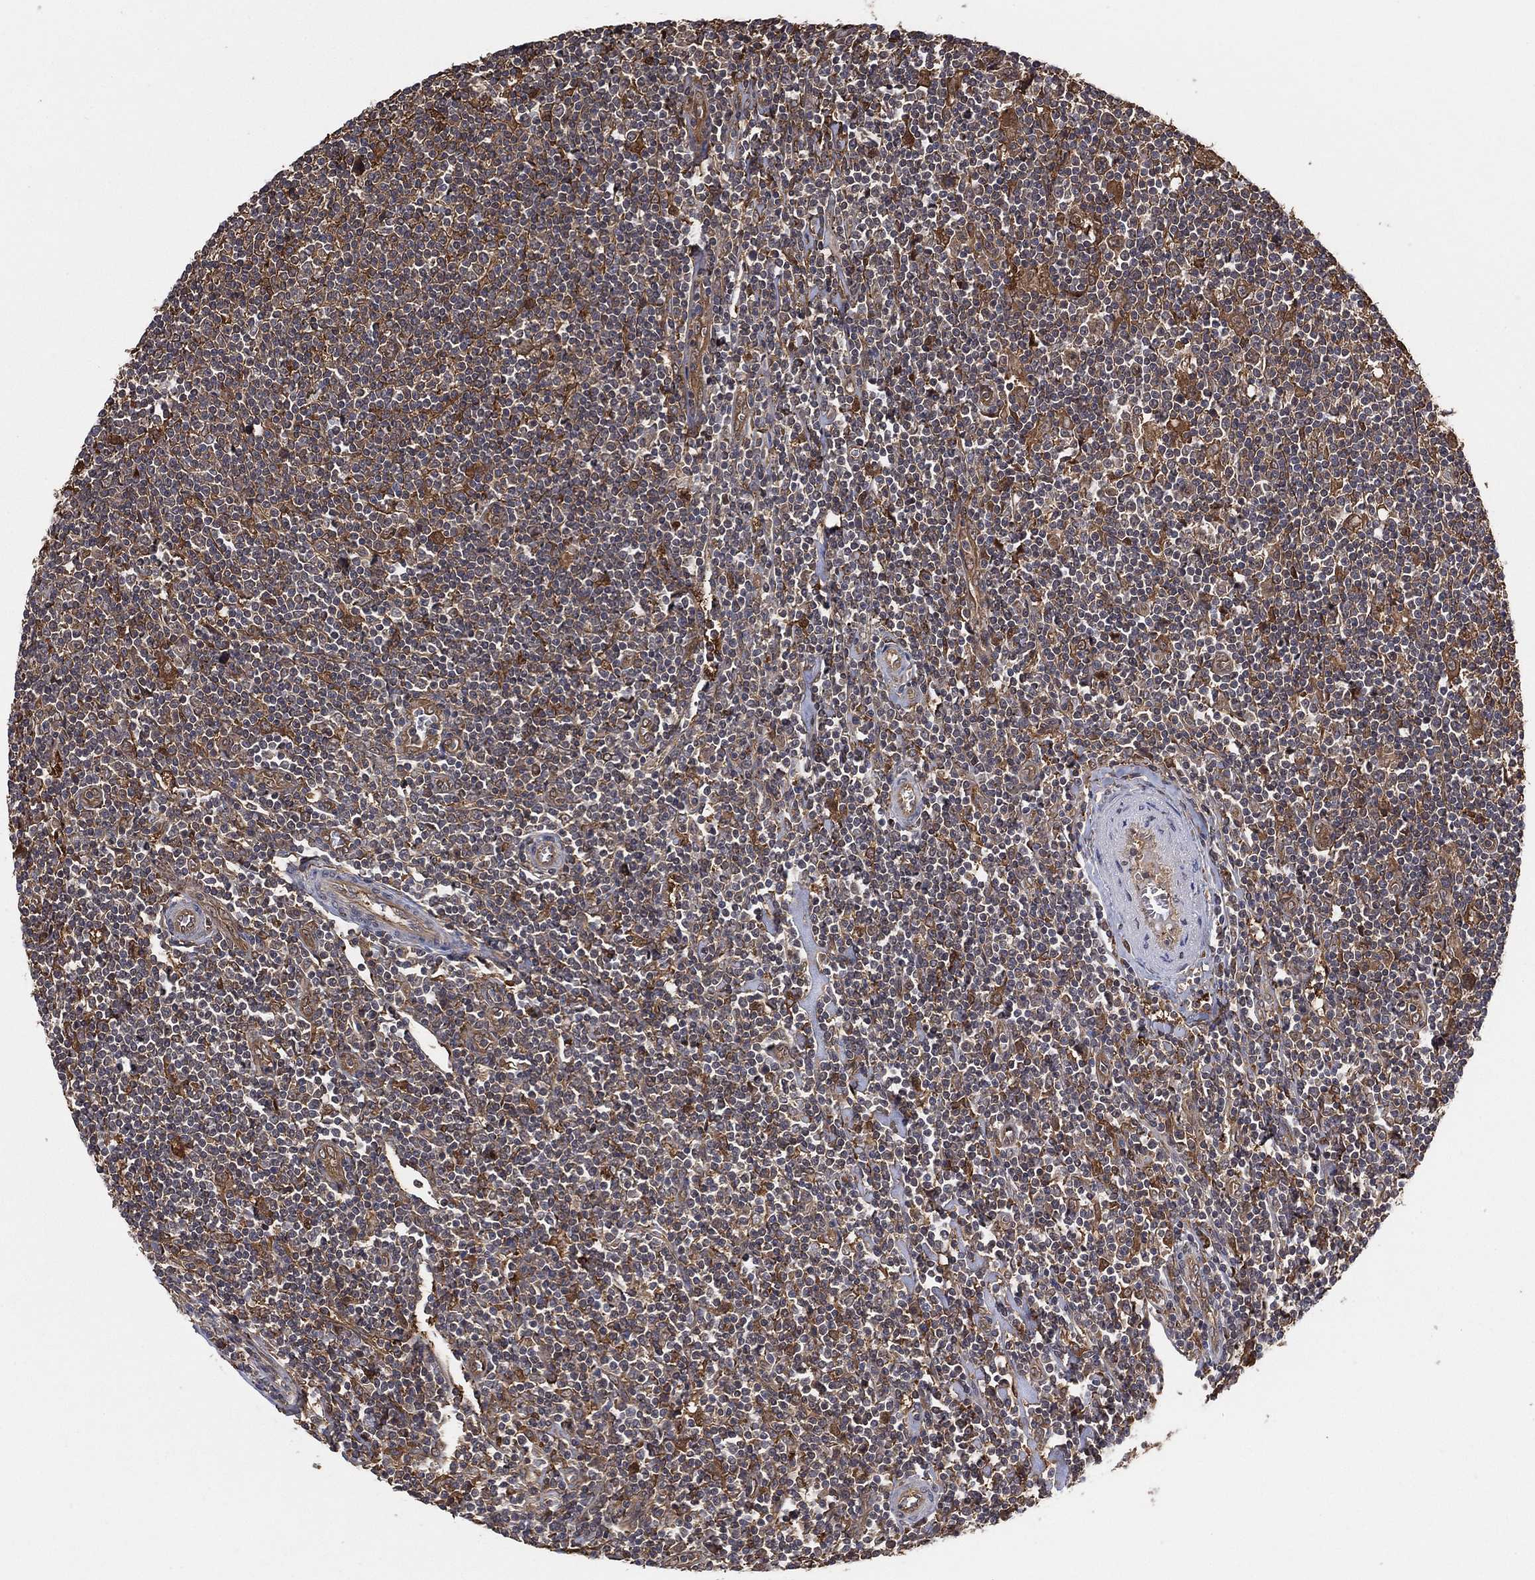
{"staining": {"intensity": "moderate", "quantity": "<25%", "location": "cytoplasmic/membranous"}, "tissue": "lymphoma", "cell_type": "Tumor cells", "image_type": "cancer", "snomed": [{"axis": "morphology", "description": "Hodgkin's disease, NOS"}, {"axis": "topography", "description": "Lymph node"}], "caption": "This image reveals IHC staining of lymphoma, with low moderate cytoplasmic/membranous expression in approximately <25% of tumor cells.", "gene": "PSMG4", "patient": {"sex": "male", "age": 40}}